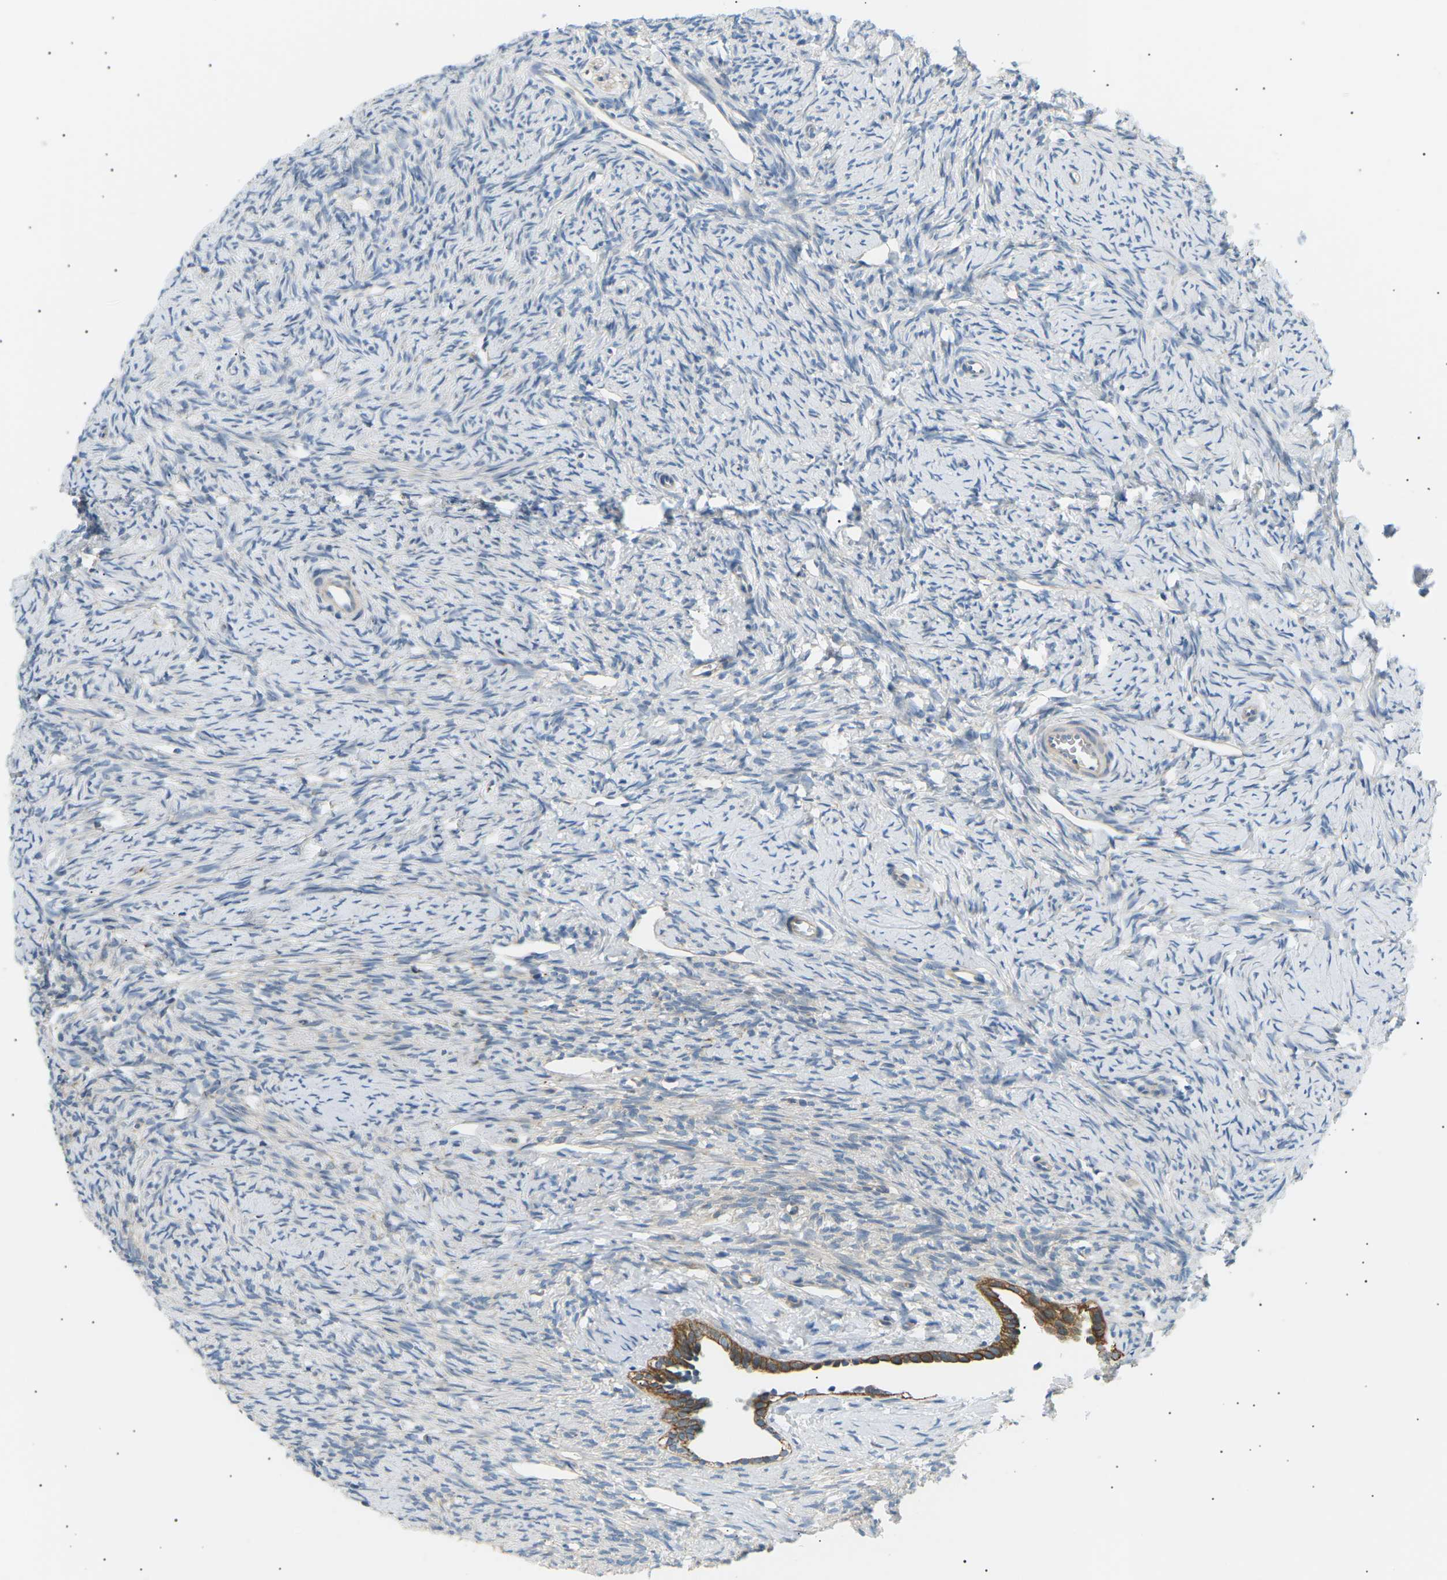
{"staining": {"intensity": "moderate", "quantity": ">75%", "location": "cytoplasmic/membranous"}, "tissue": "ovary", "cell_type": "Follicle cells", "image_type": "normal", "snomed": [{"axis": "morphology", "description": "Normal tissue, NOS"}, {"axis": "topography", "description": "Ovary"}], "caption": "Moderate cytoplasmic/membranous protein expression is present in about >75% of follicle cells in ovary.", "gene": "TBC1D8", "patient": {"sex": "female", "age": 33}}